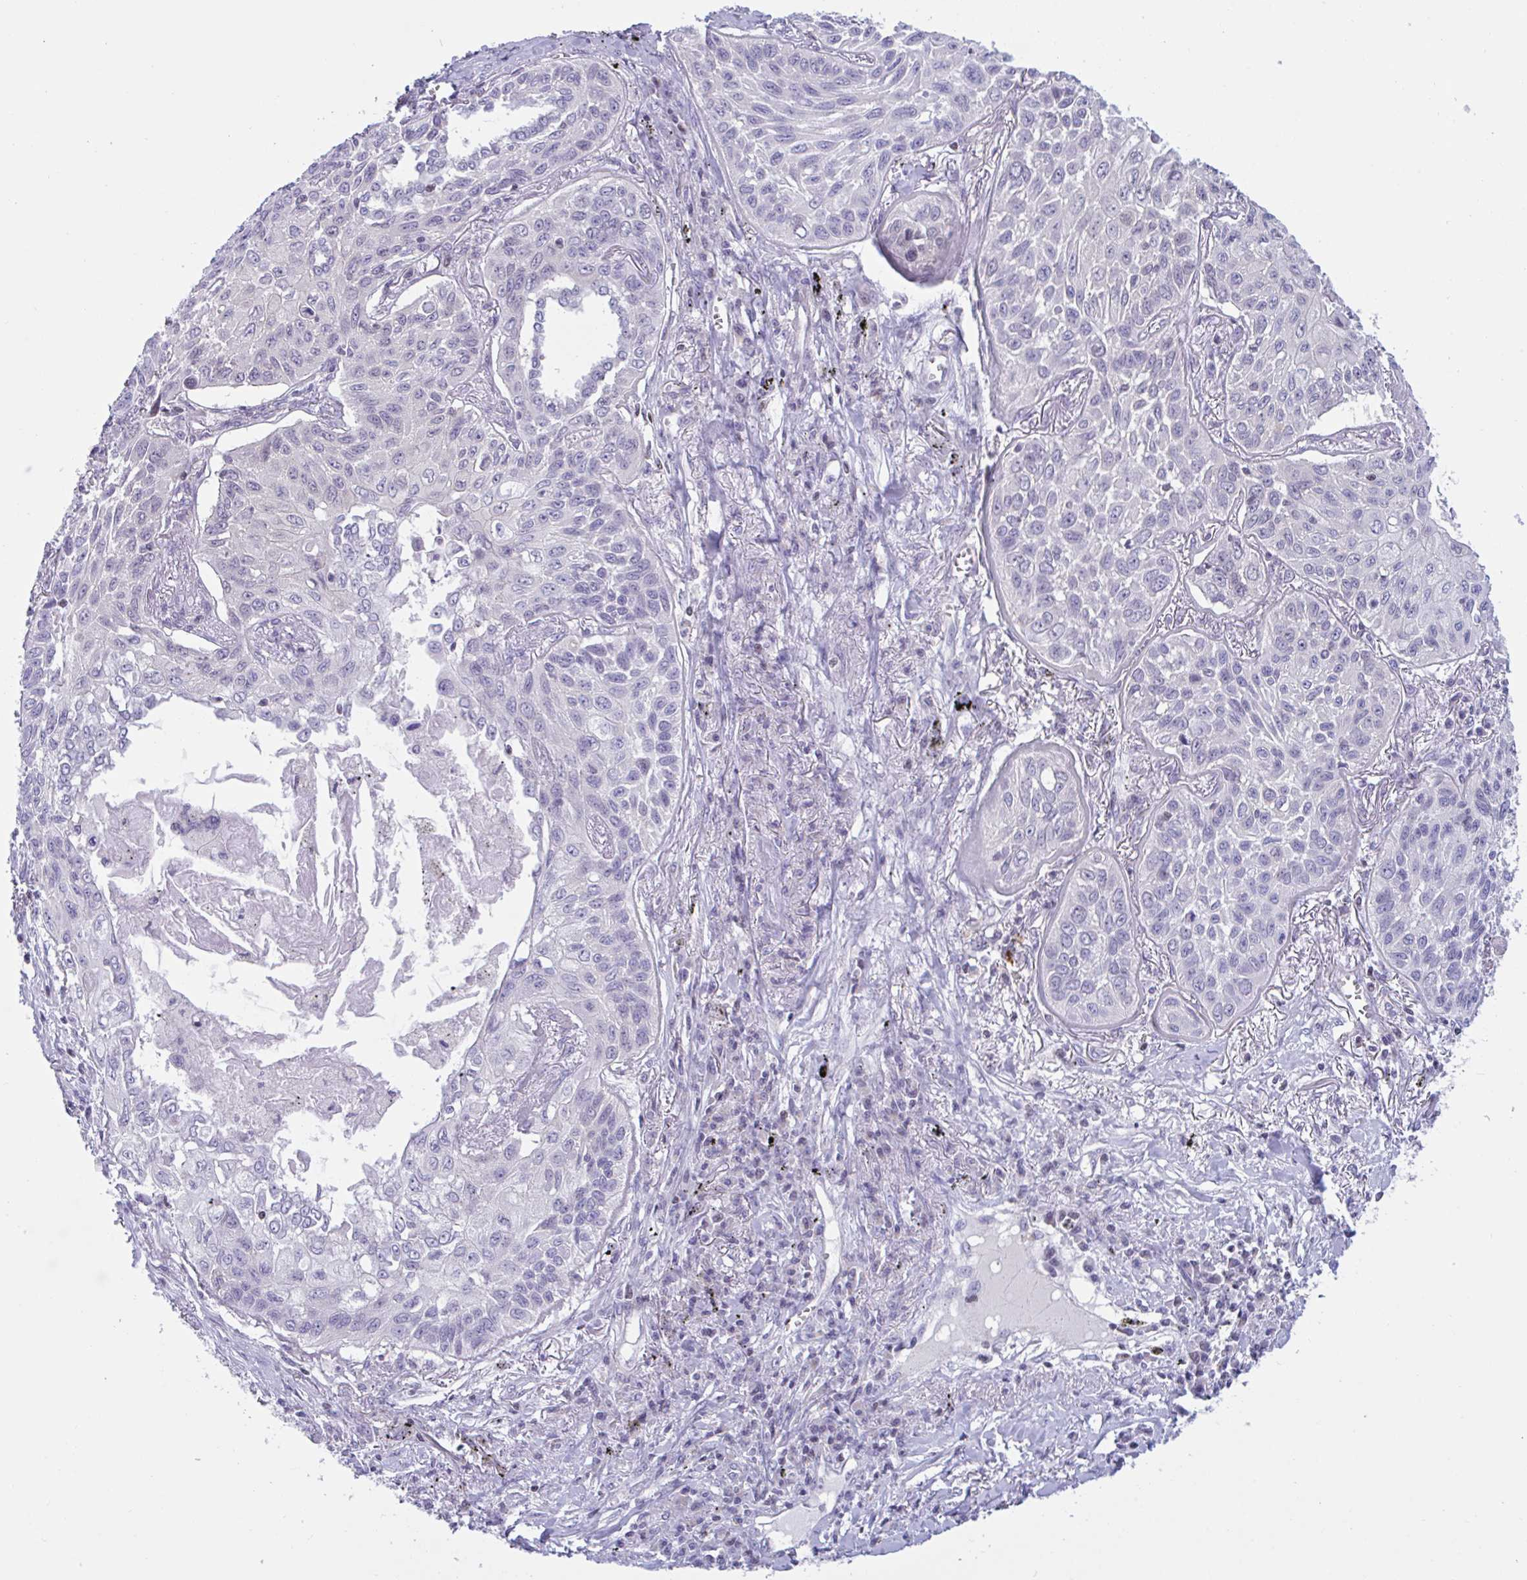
{"staining": {"intensity": "negative", "quantity": "none", "location": "none"}, "tissue": "lung cancer", "cell_type": "Tumor cells", "image_type": "cancer", "snomed": [{"axis": "morphology", "description": "Squamous cell carcinoma, NOS"}, {"axis": "topography", "description": "Lung"}], "caption": "This is an immunohistochemistry histopathology image of human lung cancer. There is no positivity in tumor cells.", "gene": "SNX11", "patient": {"sex": "male", "age": 75}}